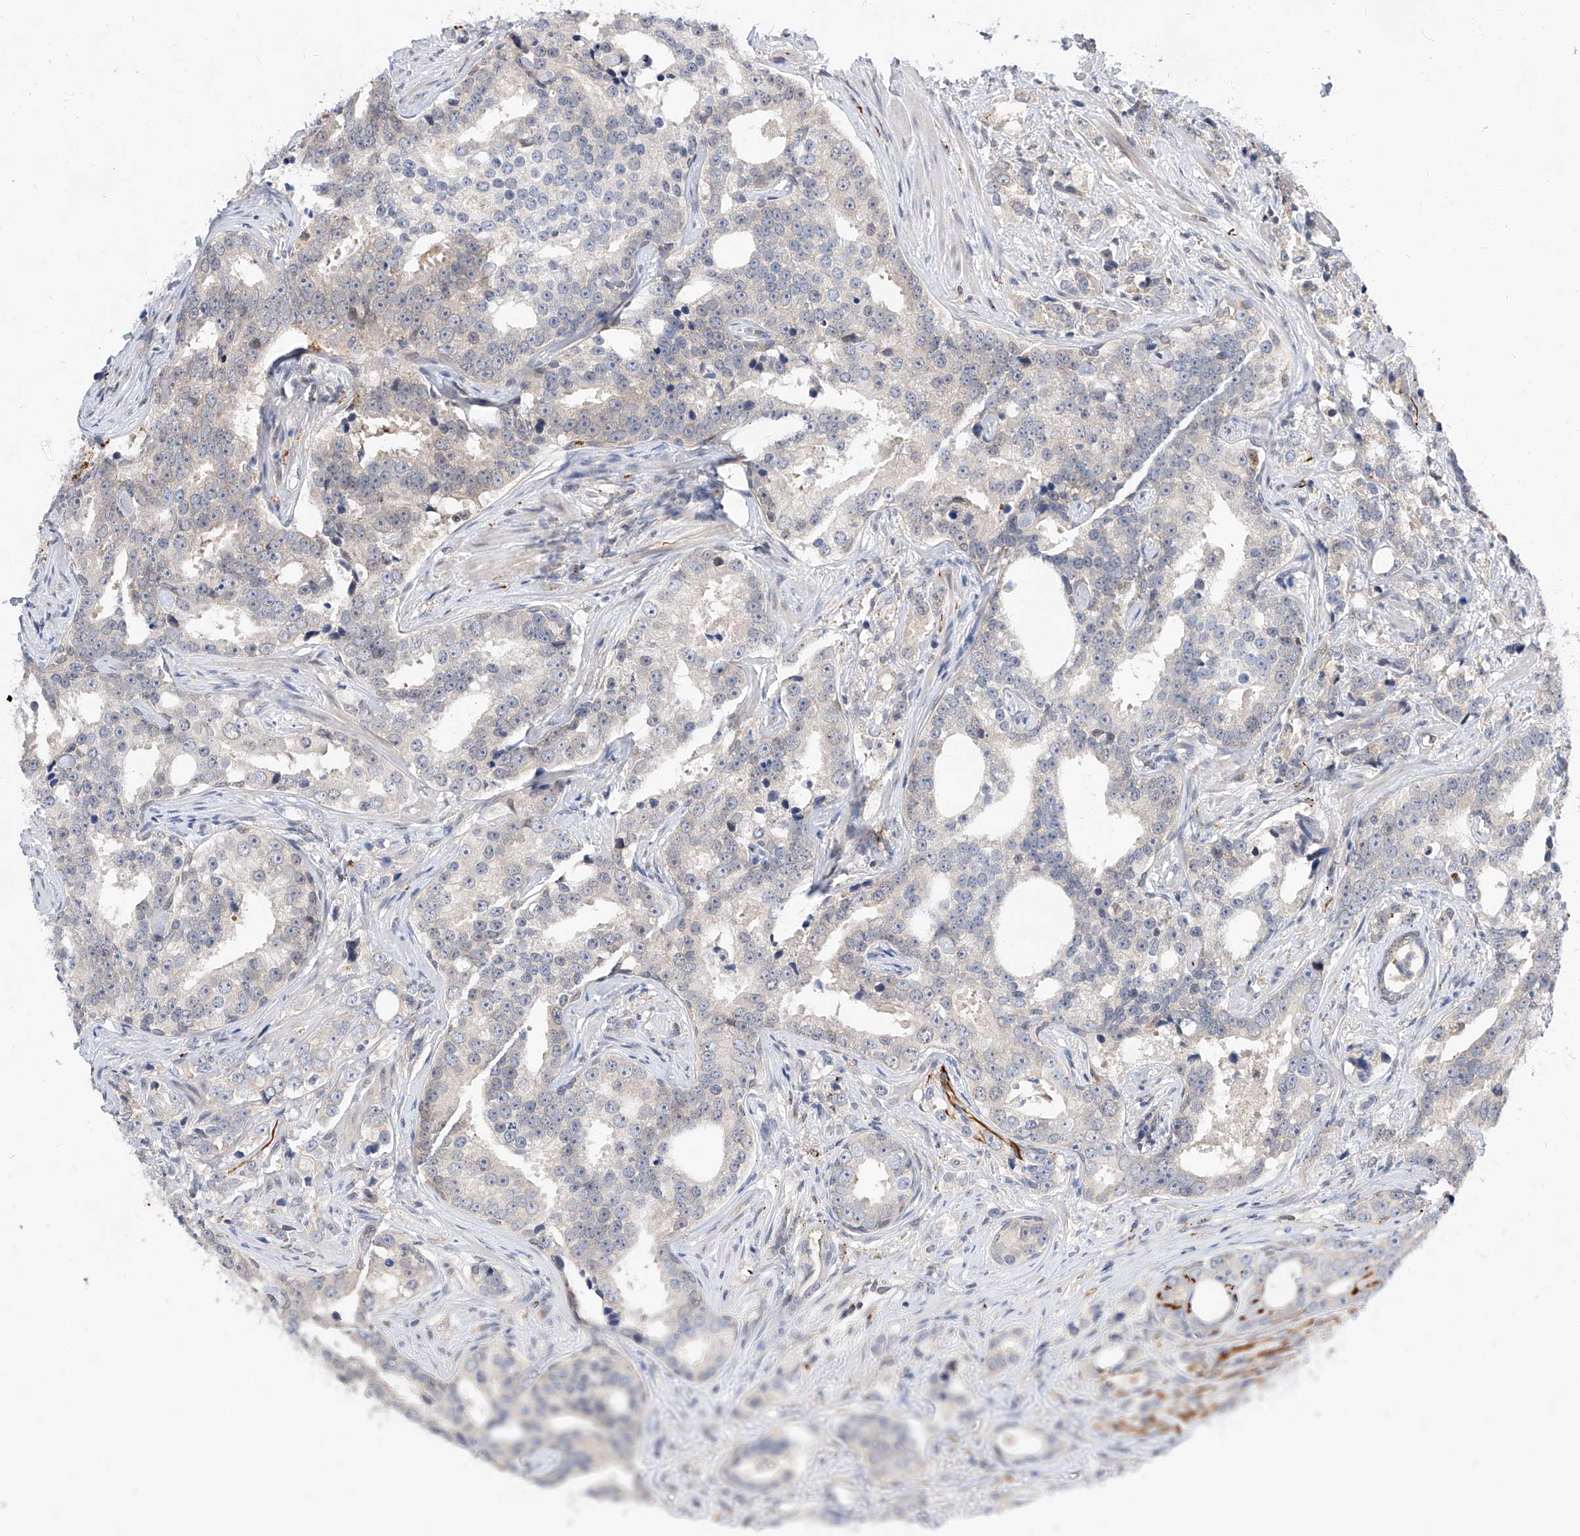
{"staining": {"intensity": "negative", "quantity": "none", "location": "none"}, "tissue": "prostate cancer", "cell_type": "Tumor cells", "image_type": "cancer", "snomed": [{"axis": "morphology", "description": "Adenocarcinoma, High grade"}, {"axis": "topography", "description": "Prostate"}], "caption": "This is a micrograph of IHC staining of prostate cancer, which shows no staining in tumor cells. (Immunohistochemistry, brightfield microscopy, high magnification).", "gene": "DIRAS3", "patient": {"sex": "male", "age": 62}}